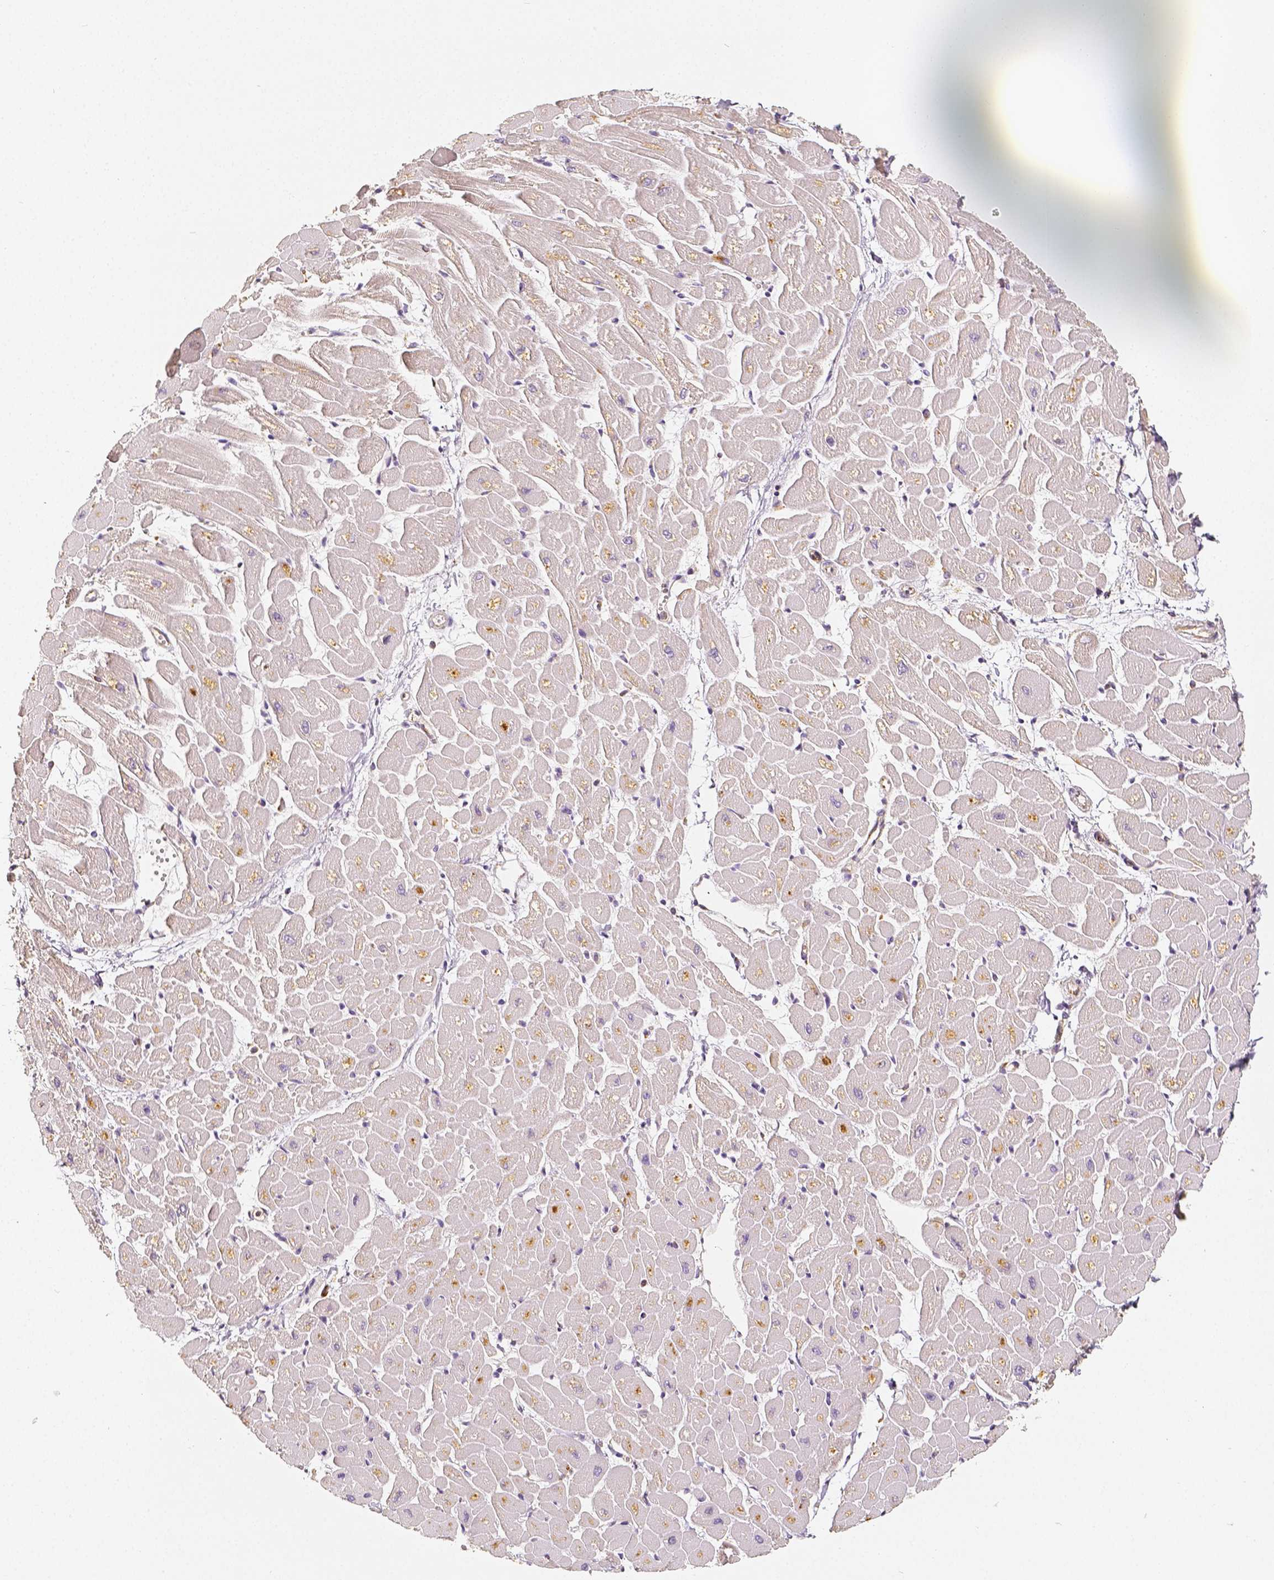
{"staining": {"intensity": "negative", "quantity": "none", "location": "none"}, "tissue": "heart muscle", "cell_type": "Cardiomyocytes", "image_type": "normal", "snomed": [{"axis": "morphology", "description": "Normal tissue, NOS"}, {"axis": "topography", "description": "Heart"}], "caption": "The histopathology image displays no significant expression in cardiomyocytes of heart muscle.", "gene": "PGAM5", "patient": {"sex": "male", "age": 57}}